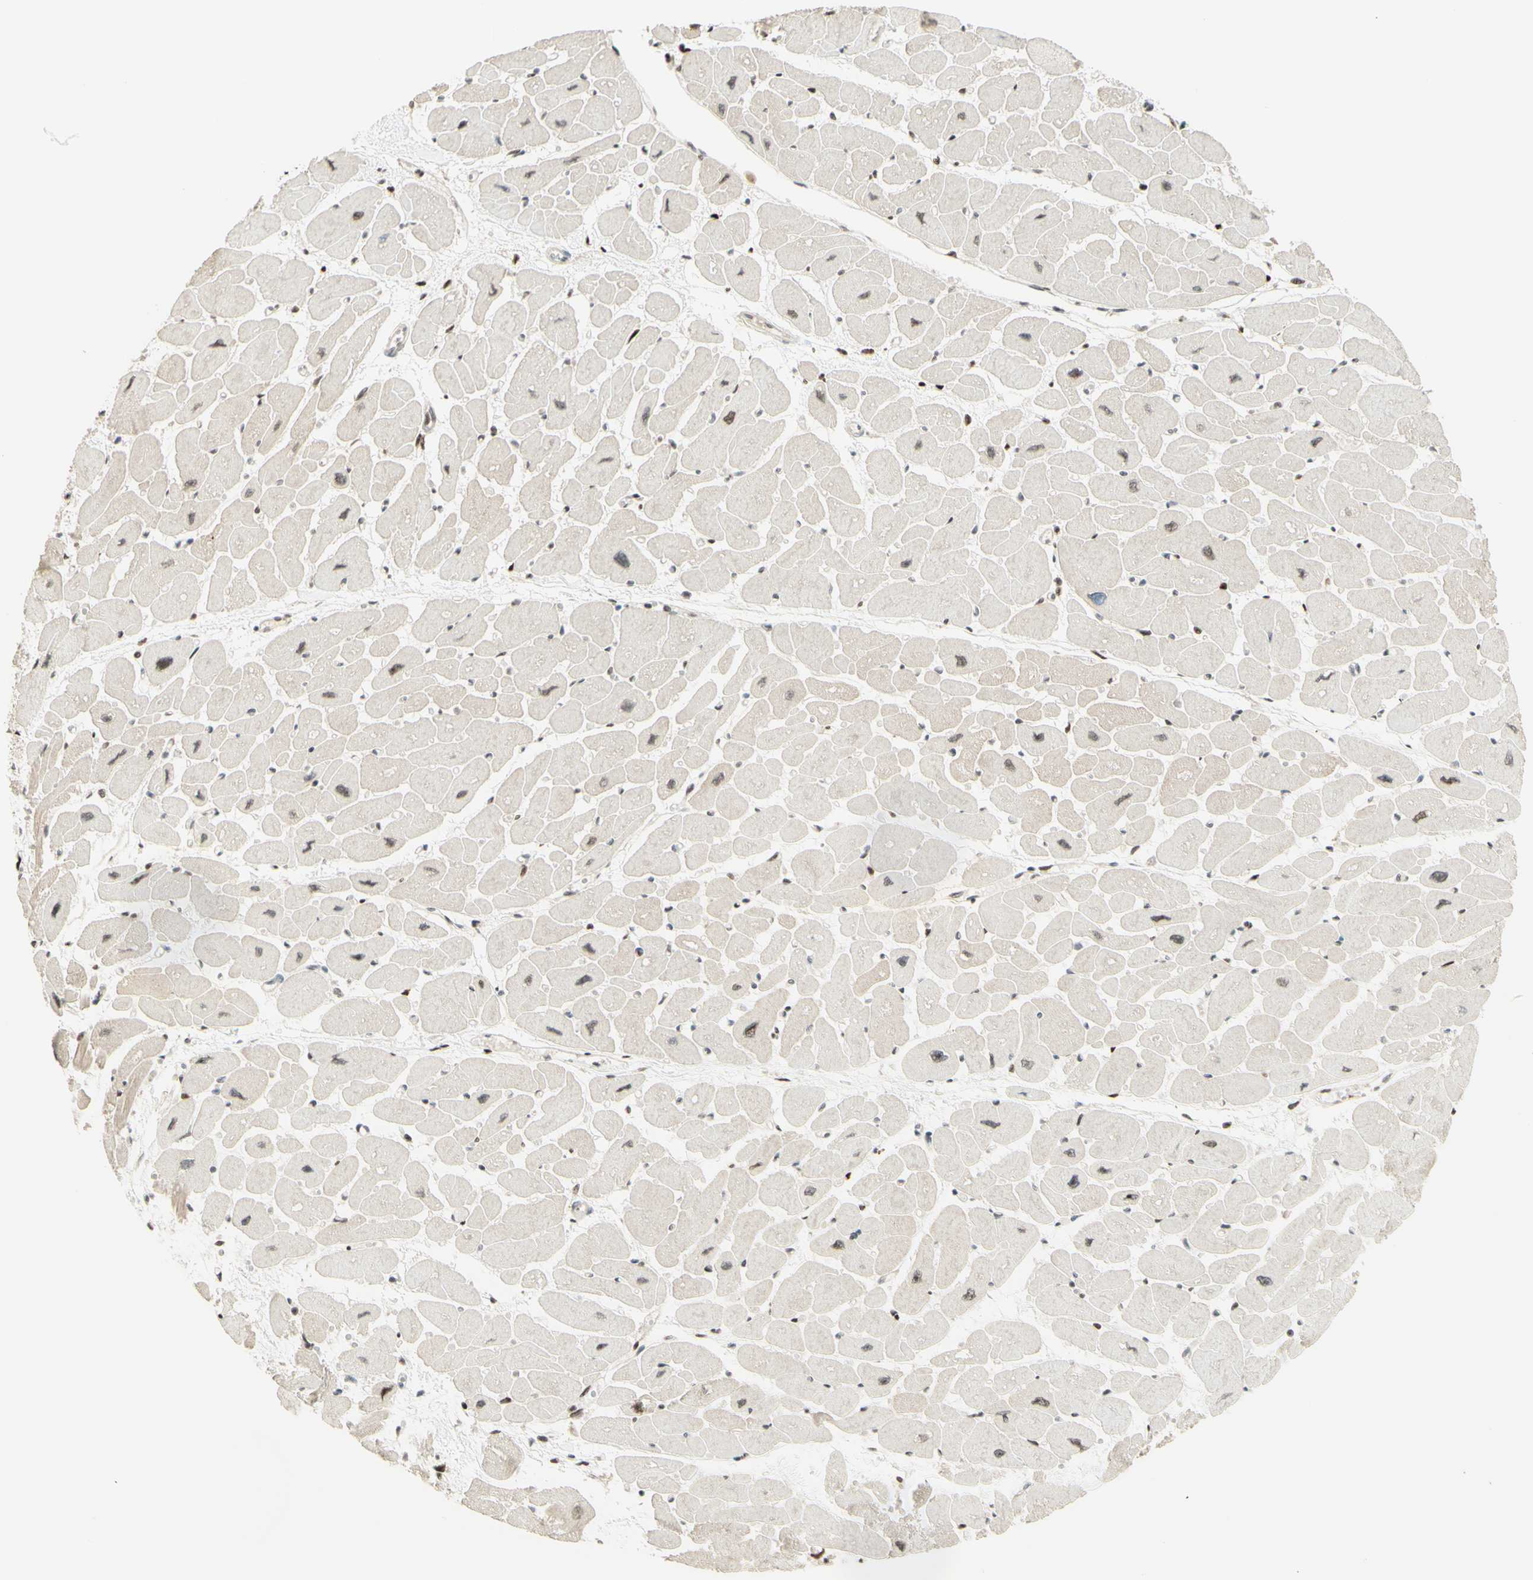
{"staining": {"intensity": "strong", "quantity": "25%-75%", "location": "nuclear"}, "tissue": "heart muscle", "cell_type": "Cardiomyocytes", "image_type": "normal", "snomed": [{"axis": "morphology", "description": "Normal tissue, NOS"}, {"axis": "topography", "description": "Heart"}], "caption": "Immunohistochemistry (IHC) (DAB (3,3'-diaminobenzidine)) staining of unremarkable human heart muscle displays strong nuclear protein positivity in approximately 25%-75% of cardiomyocytes.", "gene": "CDKL5", "patient": {"sex": "female", "age": 54}}